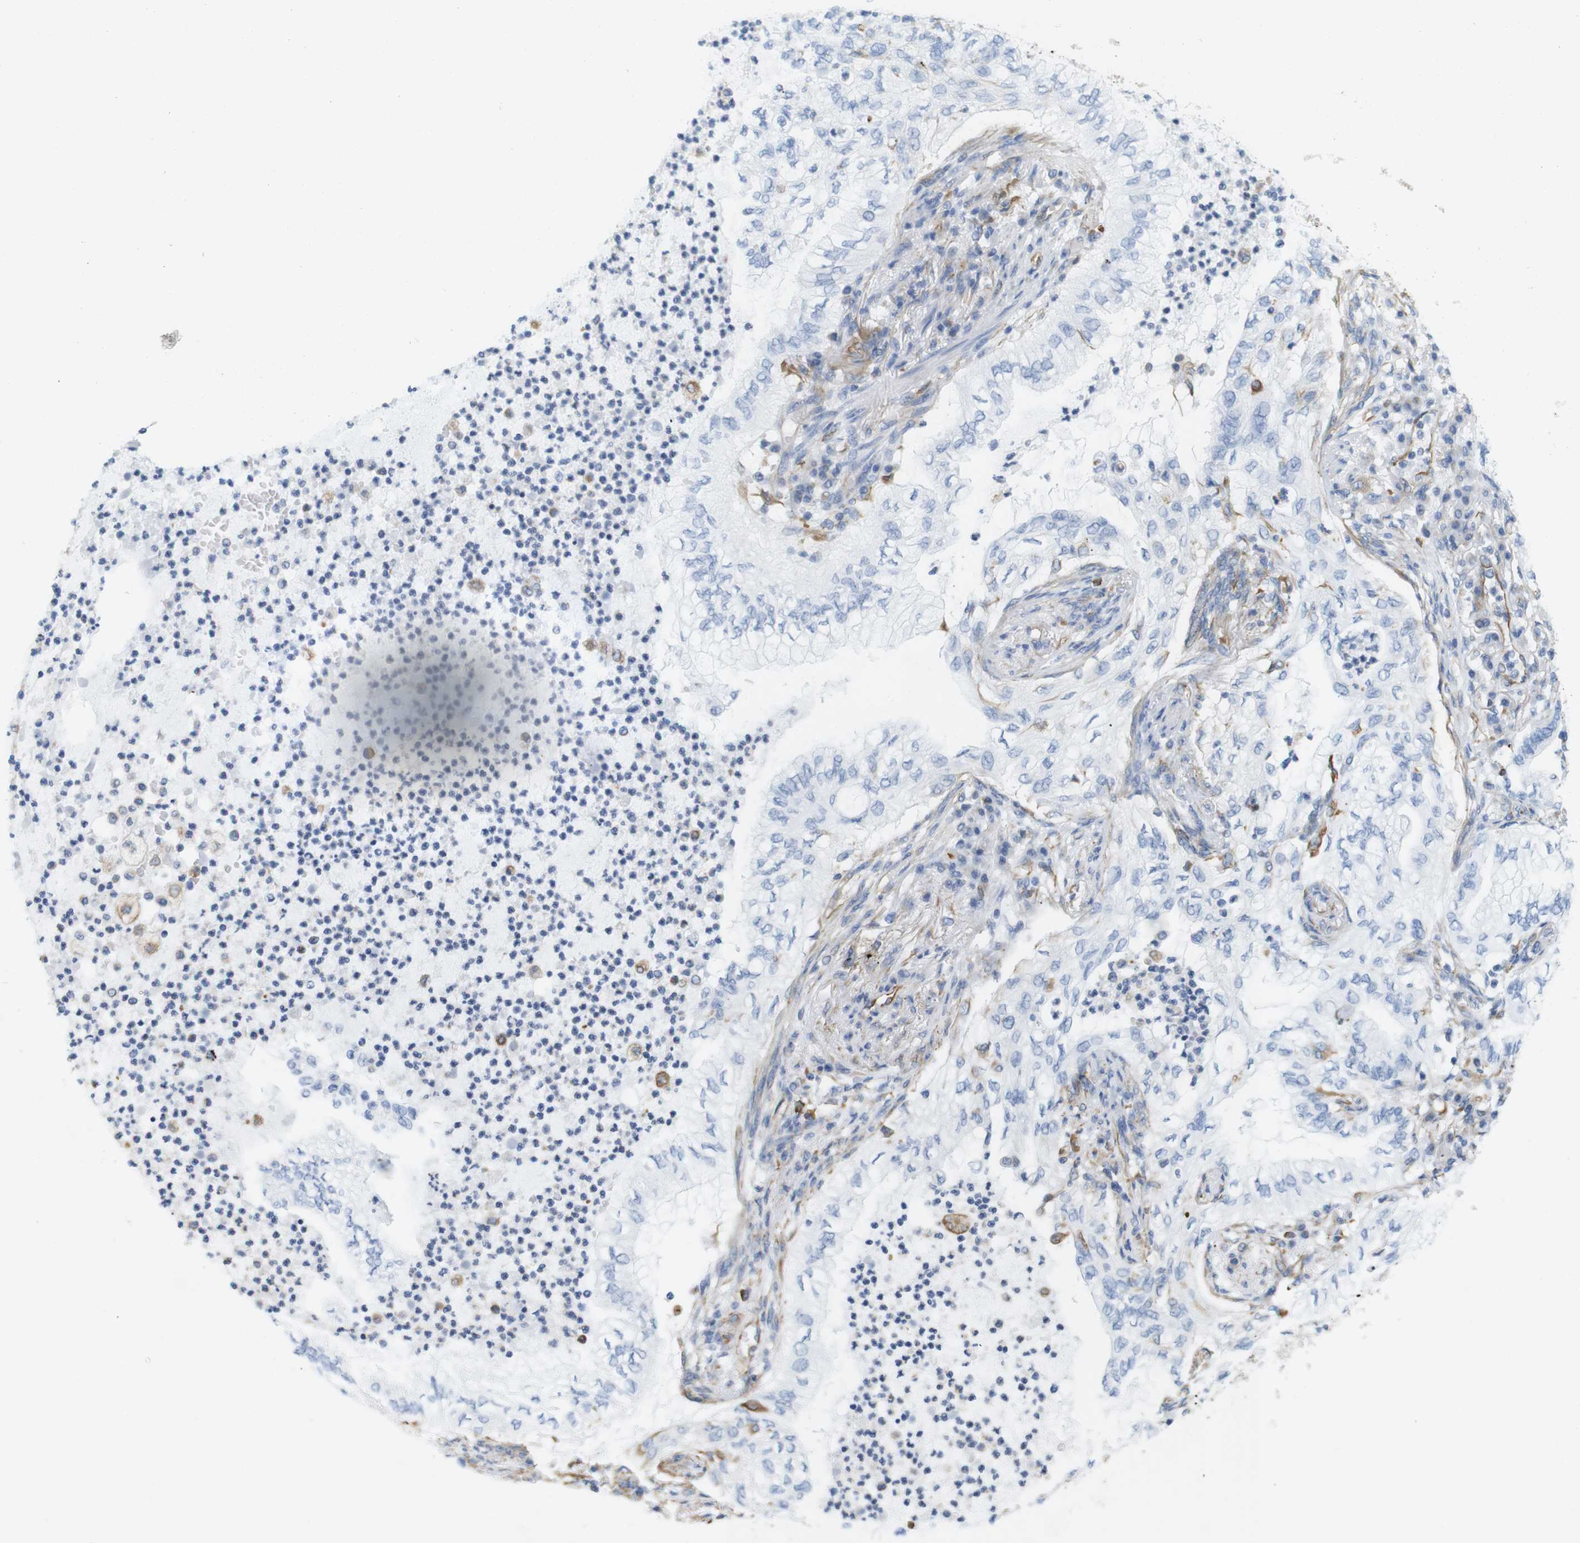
{"staining": {"intensity": "negative", "quantity": "none", "location": "none"}, "tissue": "lung cancer", "cell_type": "Tumor cells", "image_type": "cancer", "snomed": [{"axis": "morphology", "description": "Normal tissue, NOS"}, {"axis": "morphology", "description": "Adenocarcinoma, NOS"}, {"axis": "topography", "description": "Bronchus"}, {"axis": "topography", "description": "Lung"}], "caption": "DAB (3,3'-diaminobenzidine) immunohistochemical staining of adenocarcinoma (lung) demonstrates no significant staining in tumor cells. (DAB (3,3'-diaminobenzidine) immunohistochemistry (IHC), high magnification).", "gene": "MS4A10", "patient": {"sex": "female", "age": 70}}